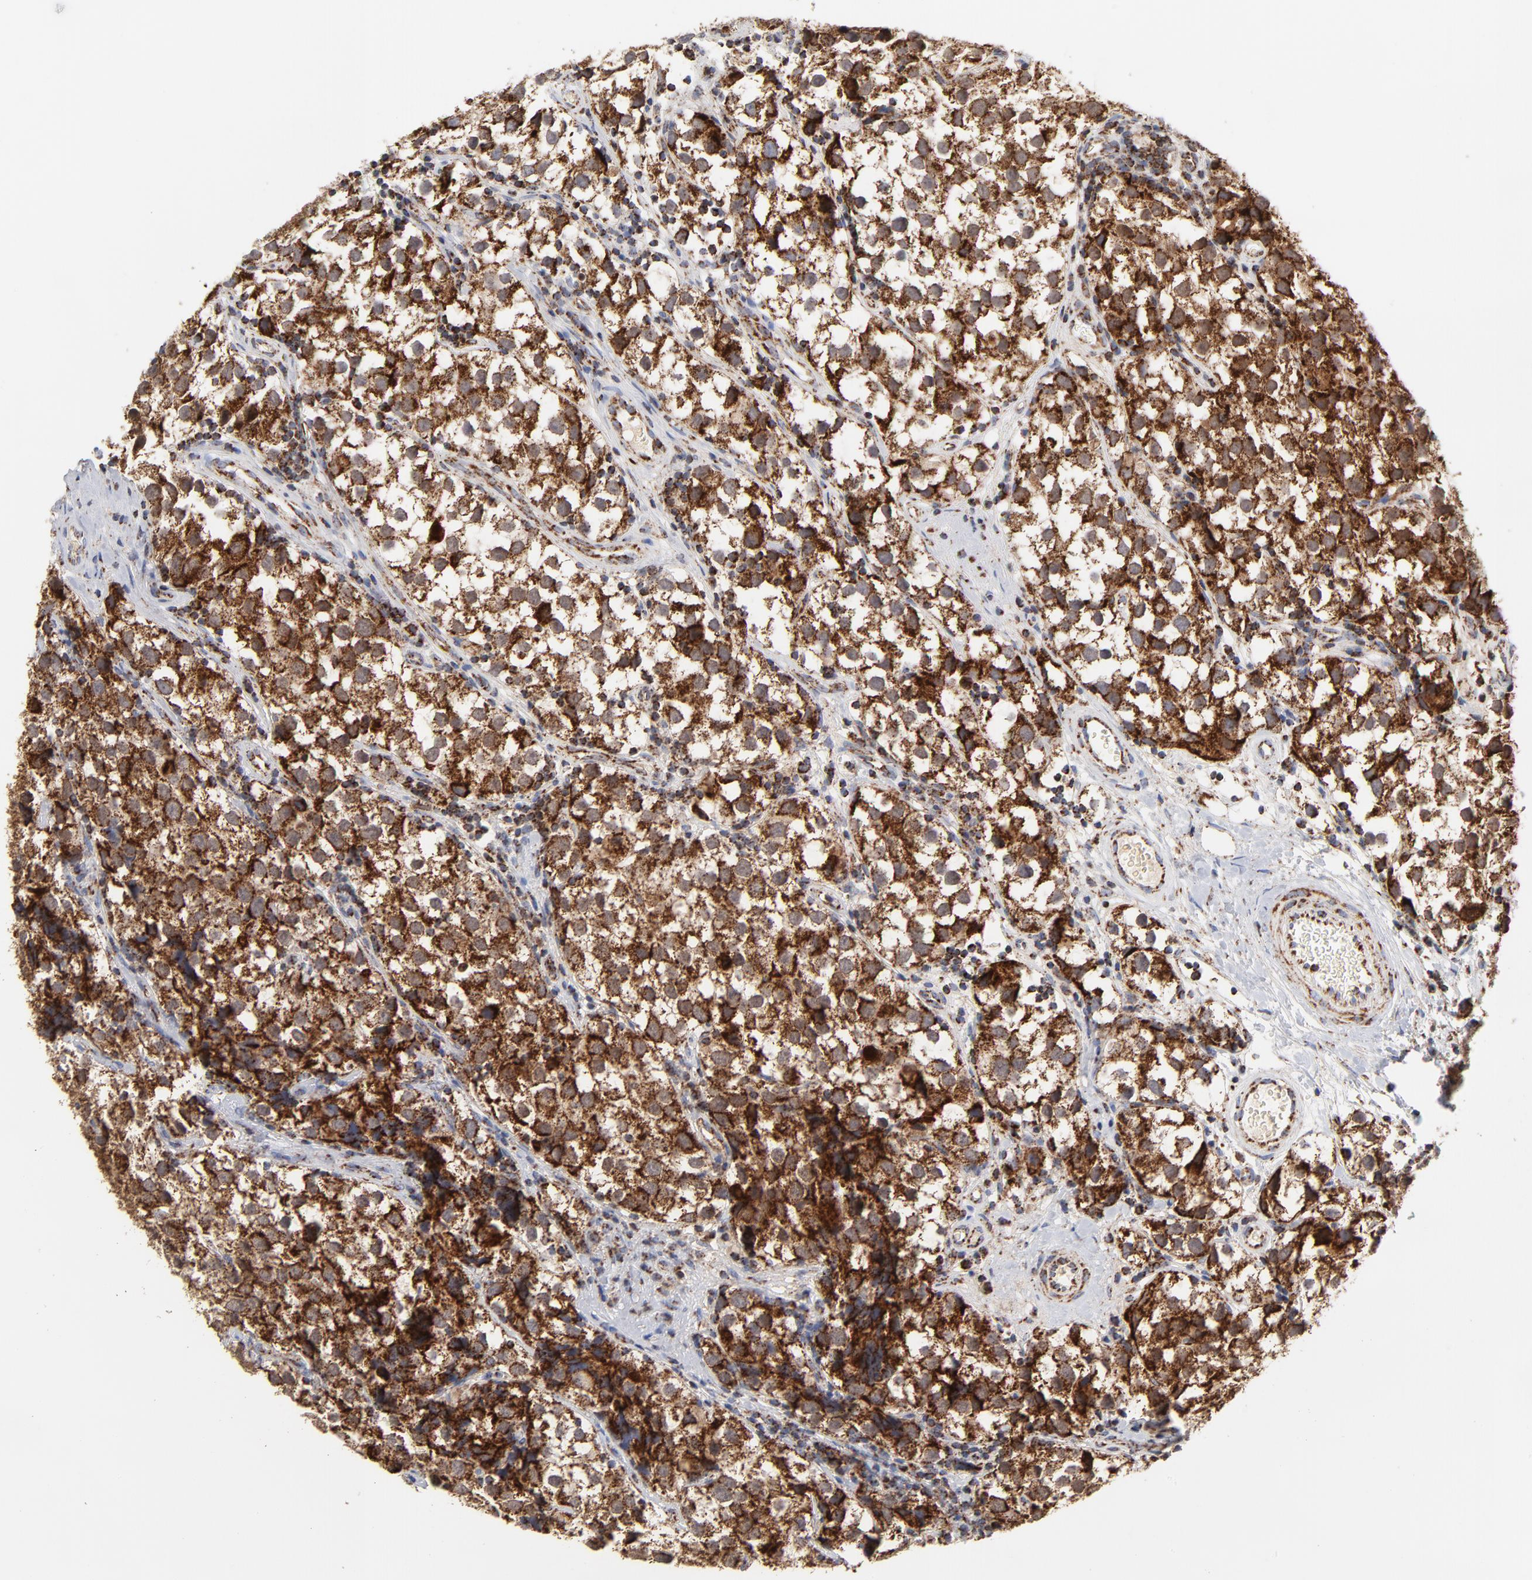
{"staining": {"intensity": "strong", "quantity": ">75%", "location": "cytoplasmic/membranous"}, "tissue": "testis cancer", "cell_type": "Tumor cells", "image_type": "cancer", "snomed": [{"axis": "morphology", "description": "Seminoma, NOS"}, {"axis": "topography", "description": "Testis"}], "caption": "Tumor cells demonstrate high levels of strong cytoplasmic/membranous staining in about >75% of cells in human testis cancer. (Brightfield microscopy of DAB IHC at high magnification).", "gene": "DIABLO", "patient": {"sex": "male", "age": 39}}